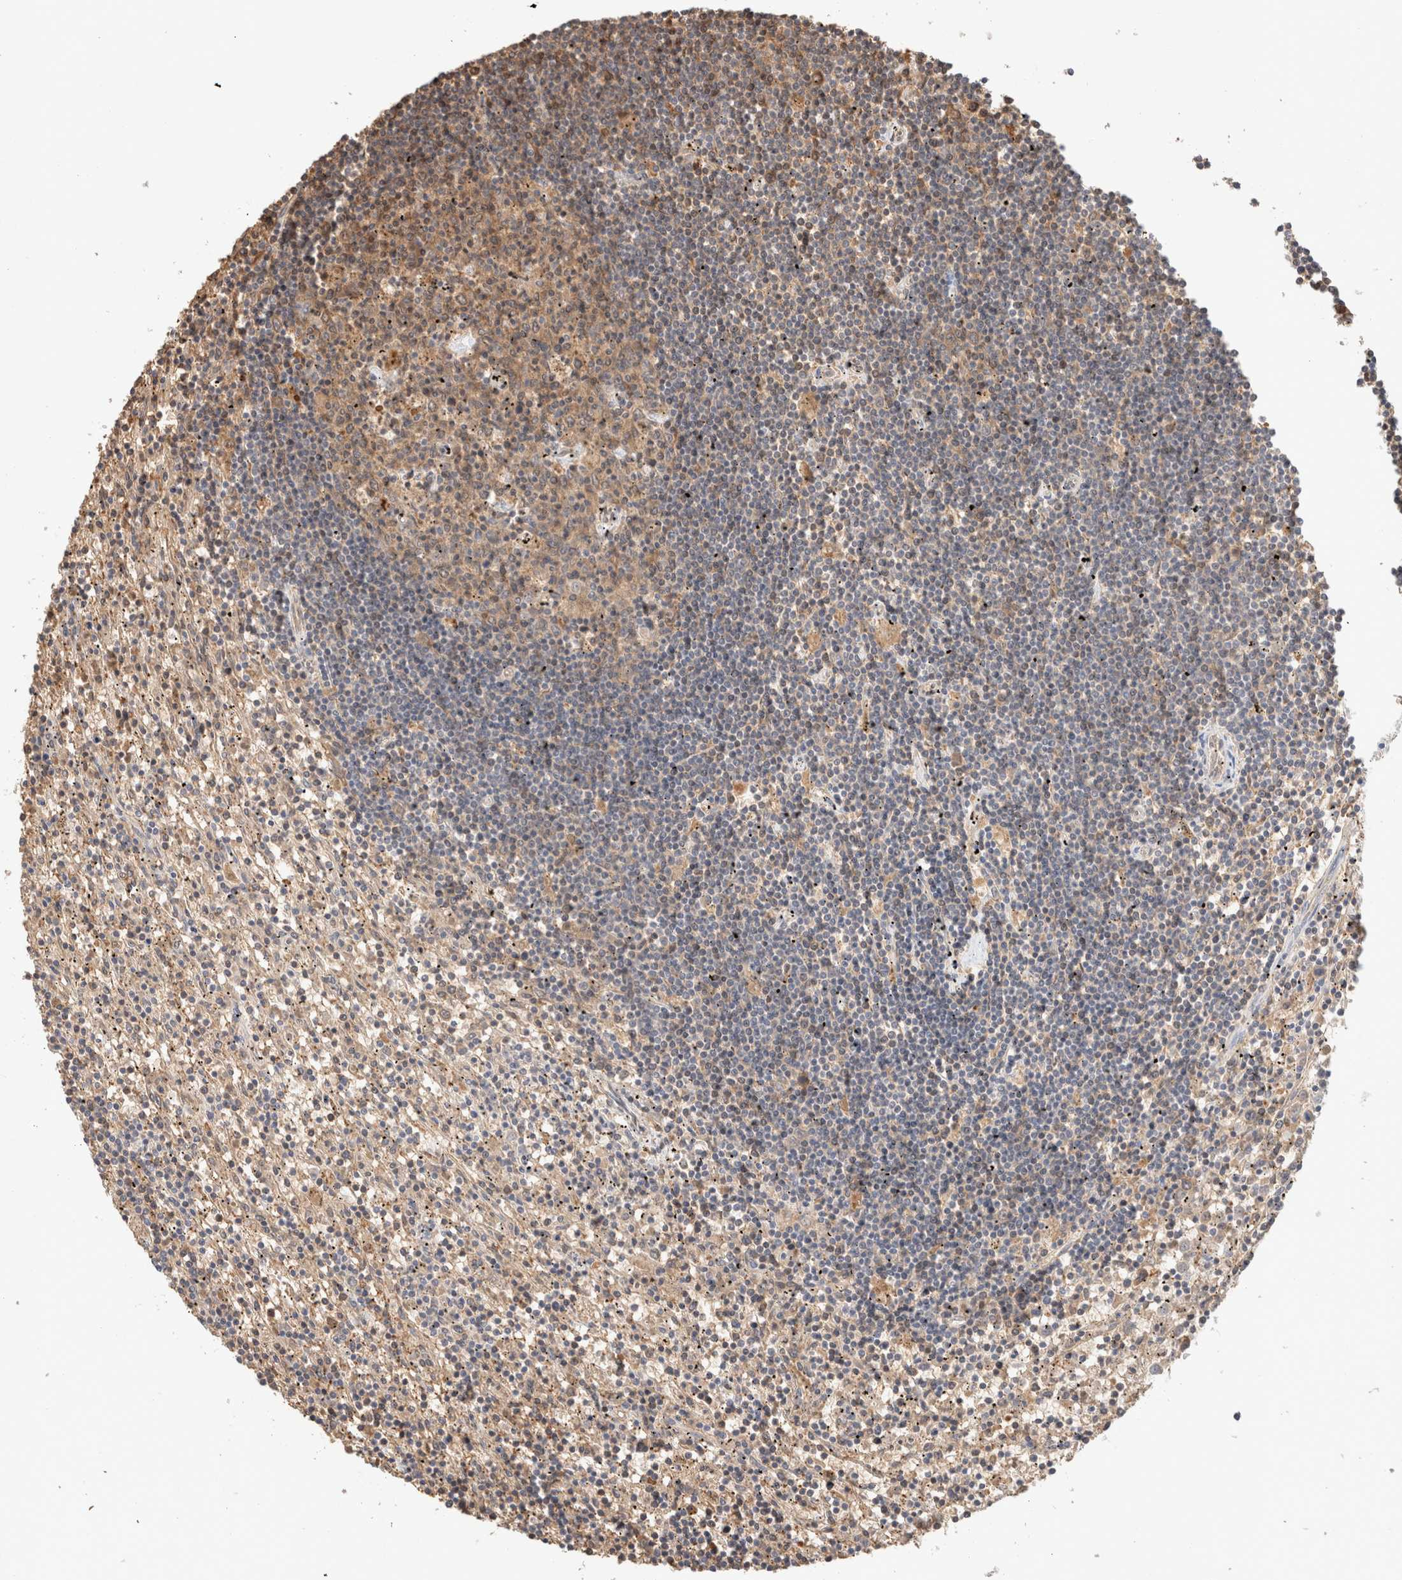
{"staining": {"intensity": "moderate", "quantity": "<25%", "location": "cytoplasmic/membranous"}, "tissue": "lymphoma", "cell_type": "Tumor cells", "image_type": "cancer", "snomed": [{"axis": "morphology", "description": "Malignant lymphoma, non-Hodgkin's type, Low grade"}, {"axis": "topography", "description": "Spleen"}], "caption": "There is low levels of moderate cytoplasmic/membranous staining in tumor cells of lymphoma, as demonstrated by immunohistochemical staining (brown color).", "gene": "CA13", "patient": {"sex": "male", "age": 76}}